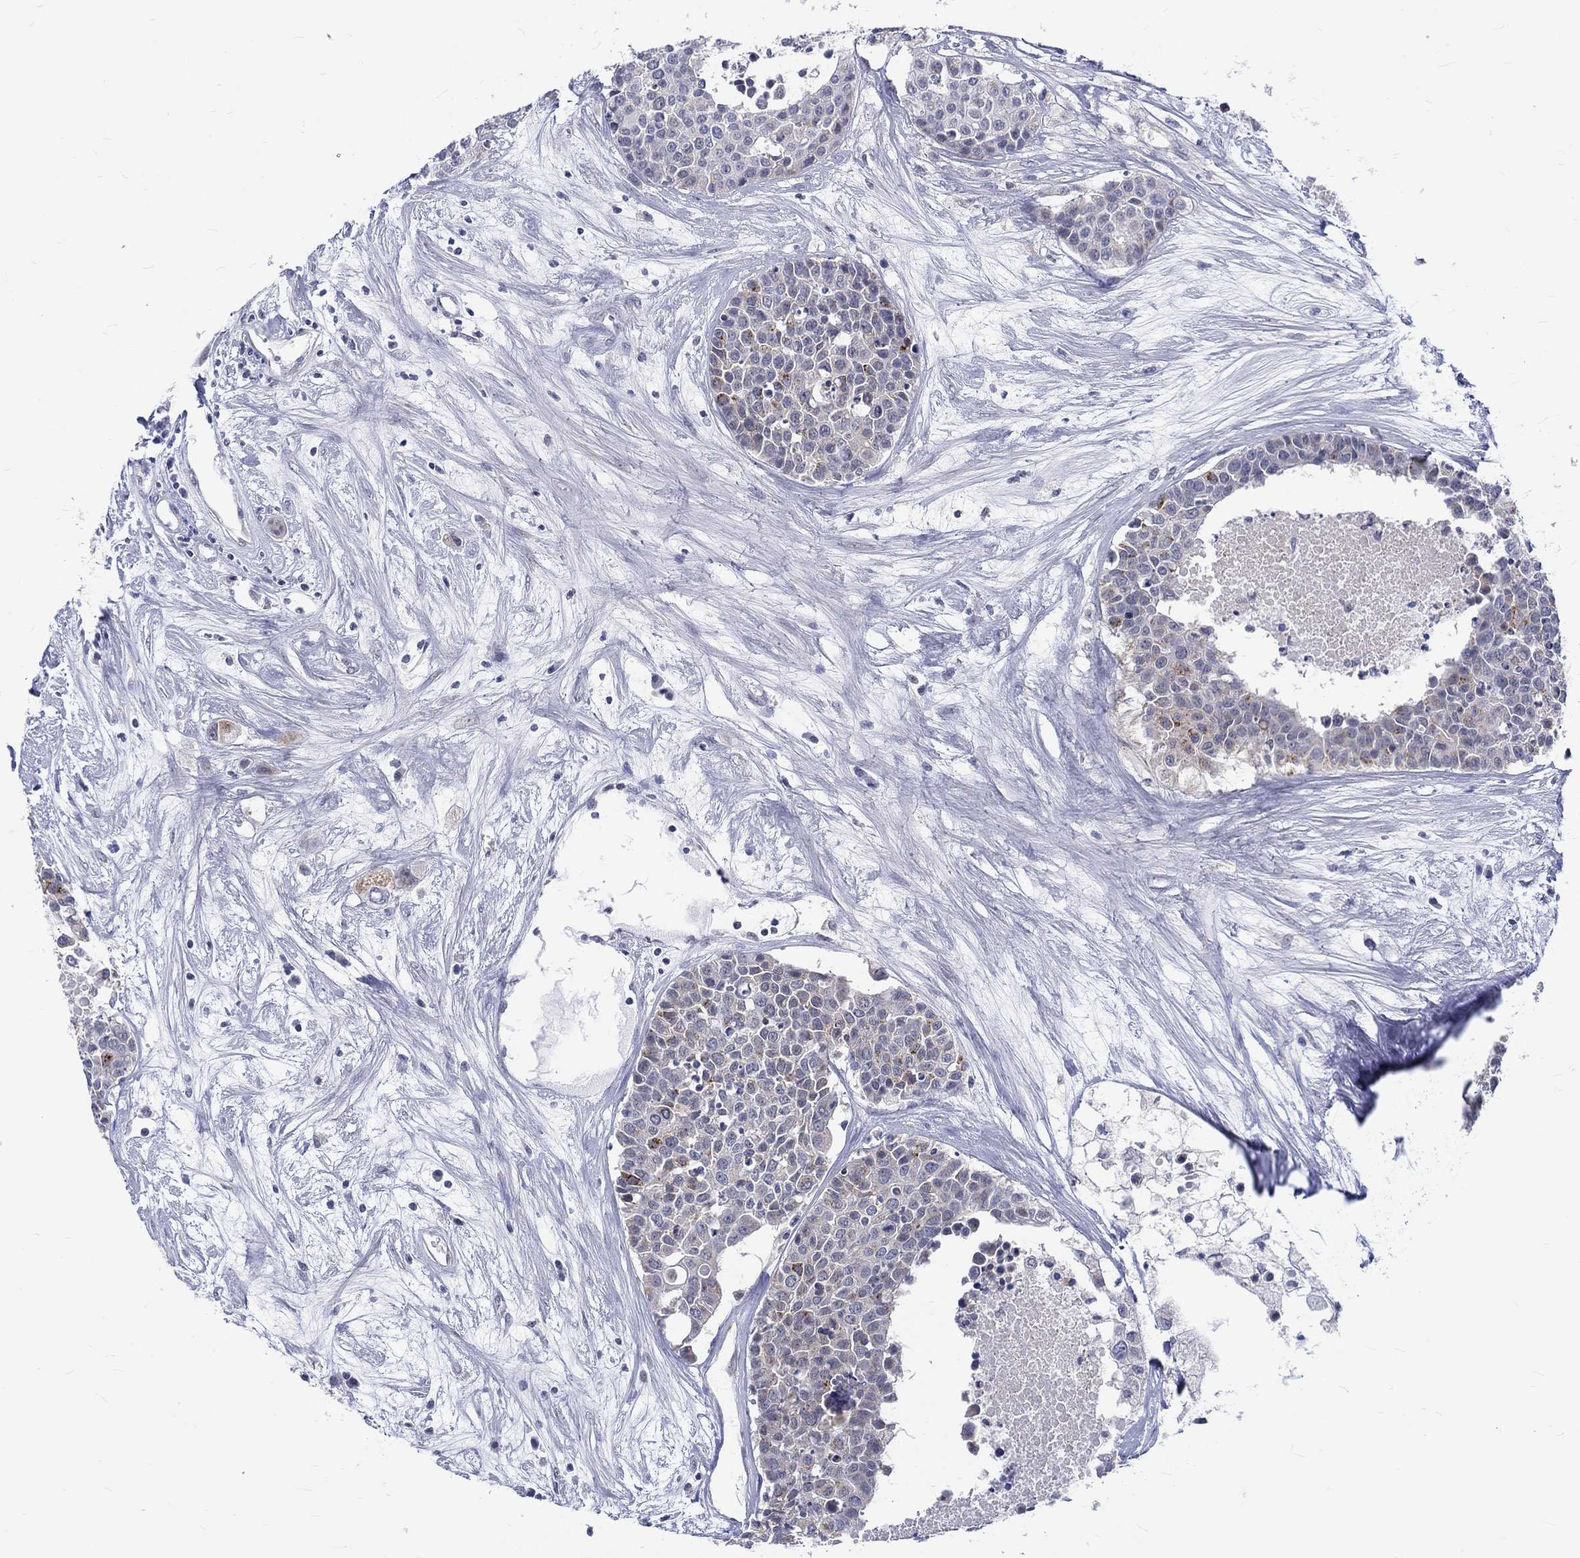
{"staining": {"intensity": "strong", "quantity": "25%-75%", "location": "cytoplasmic/membranous"}, "tissue": "carcinoid", "cell_type": "Tumor cells", "image_type": "cancer", "snomed": [{"axis": "morphology", "description": "Carcinoid, malignant, NOS"}, {"axis": "topography", "description": "Colon"}], "caption": "Human malignant carcinoid stained for a protein (brown) demonstrates strong cytoplasmic/membranous positive expression in approximately 25%-75% of tumor cells.", "gene": "ST6GALNAC1", "patient": {"sex": "male", "age": 81}}